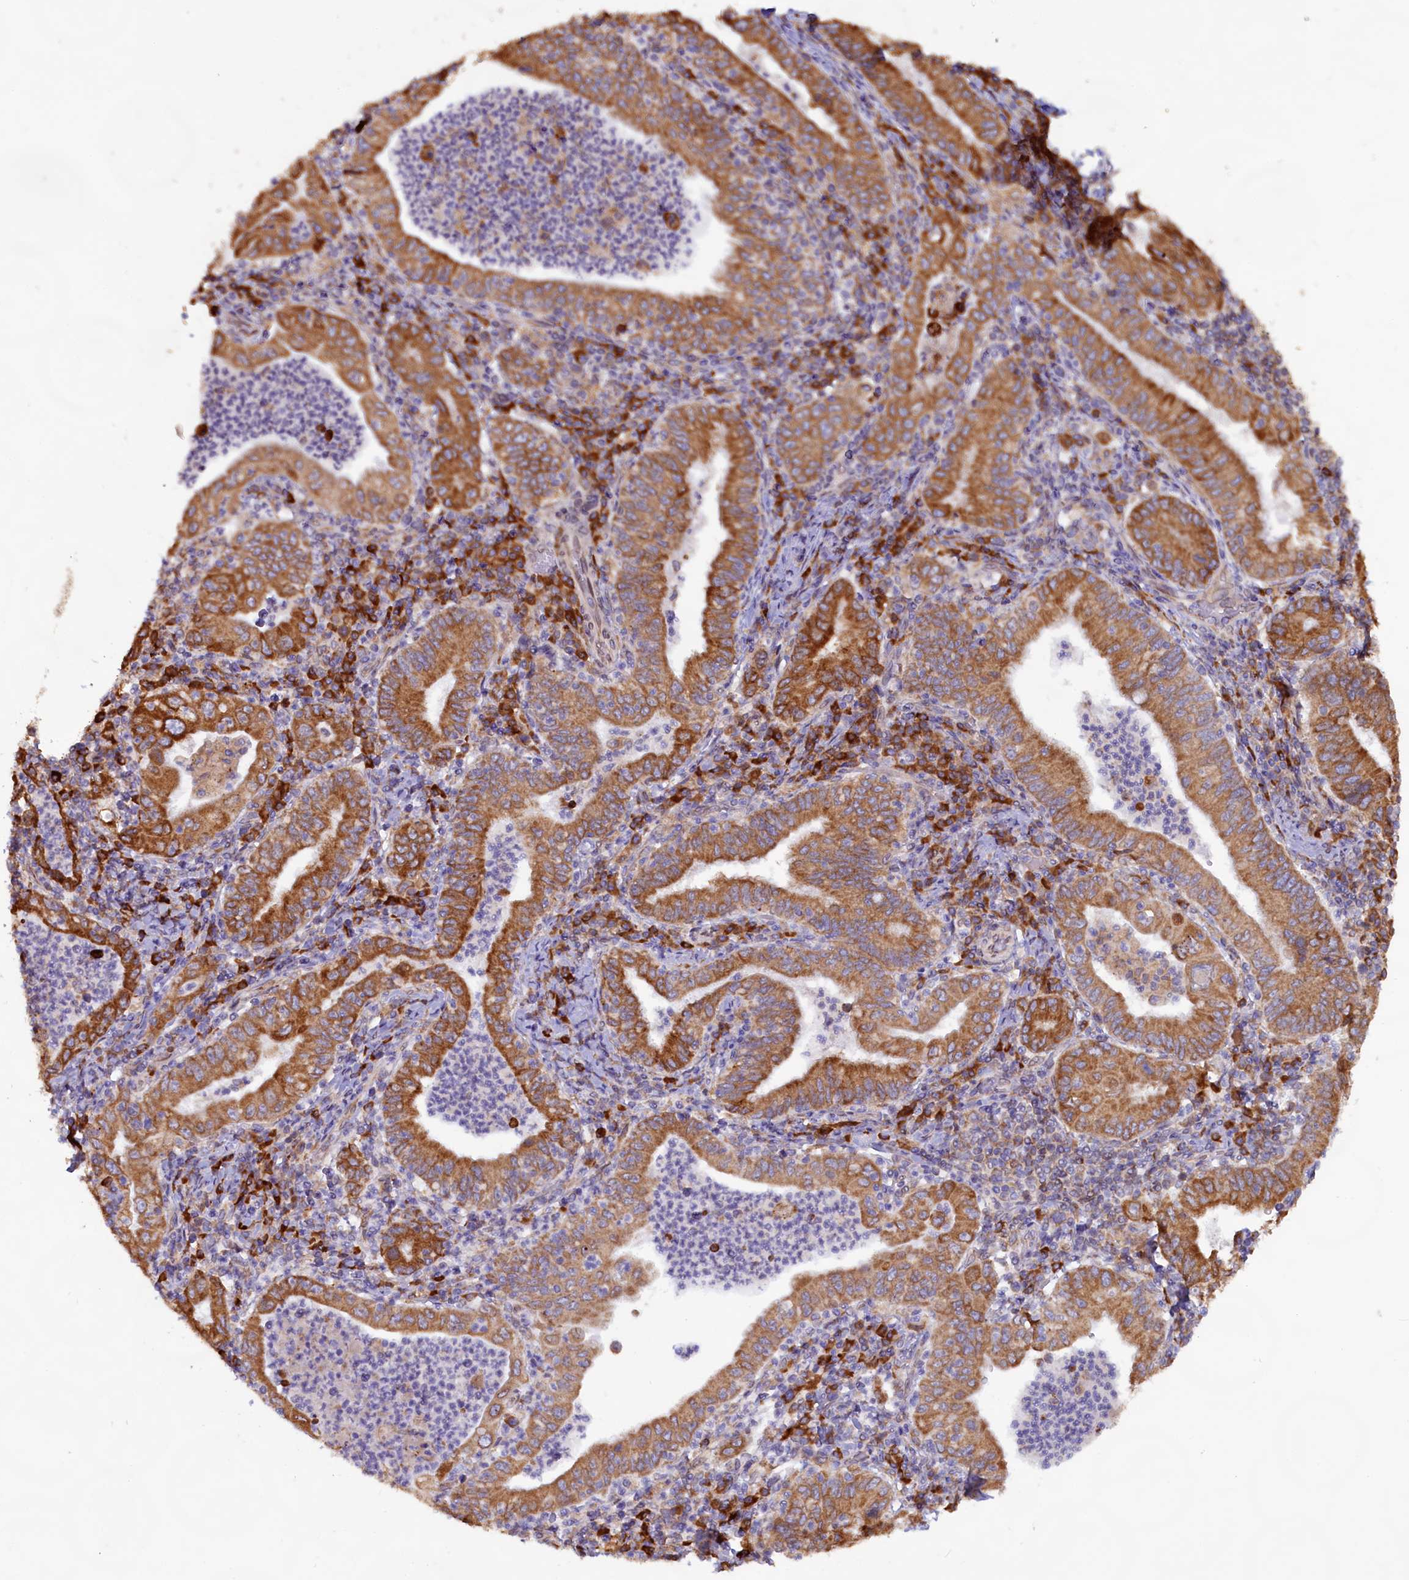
{"staining": {"intensity": "moderate", "quantity": ">75%", "location": "cytoplasmic/membranous"}, "tissue": "stomach cancer", "cell_type": "Tumor cells", "image_type": "cancer", "snomed": [{"axis": "morphology", "description": "Normal tissue, NOS"}, {"axis": "morphology", "description": "Adenocarcinoma, NOS"}, {"axis": "topography", "description": "Esophagus"}, {"axis": "topography", "description": "Stomach, upper"}, {"axis": "topography", "description": "Peripheral nerve tissue"}], "caption": "The immunohistochemical stain shows moderate cytoplasmic/membranous expression in tumor cells of adenocarcinoma (stomach) tissue.", "gene": "TBC1D19", "patient": {"sex": "male", "age": 62}}